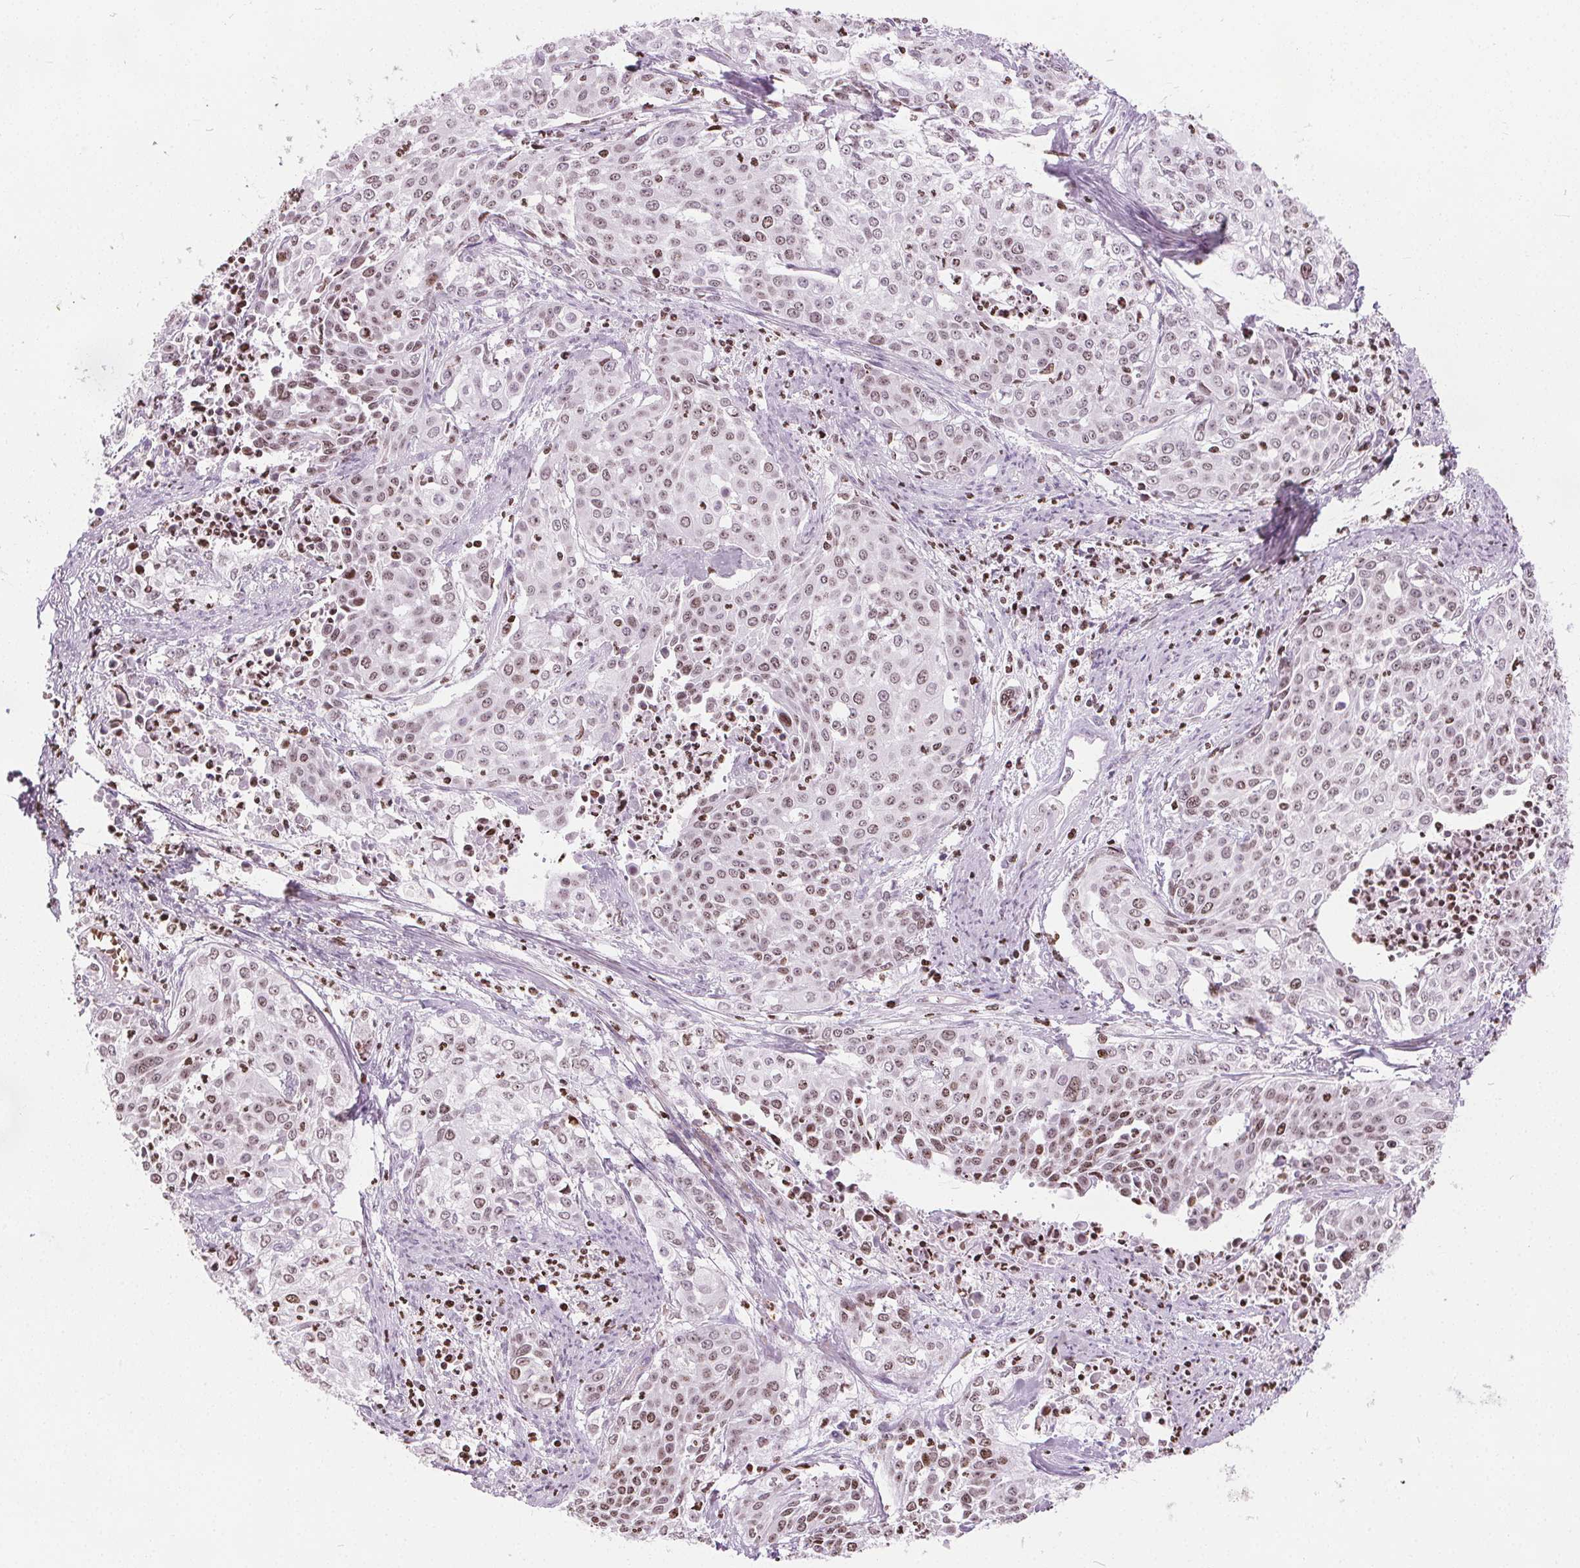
{"staining": {"intensity": "weak", "quantity": "25%-75%", "location": "nuclear"}, "tissue": "cervical cancer", "cell_type": "Tumor cells", "image_type": "cancer", "snomed": [{"axis": "morphology", "description": "Squamous cell carcinoma, NOS"}, {"axis": "topography", "description": "Cervix"}], "caption": "Tumor cells show low levels of weak nuclear staining in approximately 25%-75% of cells in squamous cell carcinoma (cervical).", "gene": "ISLR2", "patient": {"sex": "female", "age": 39}}